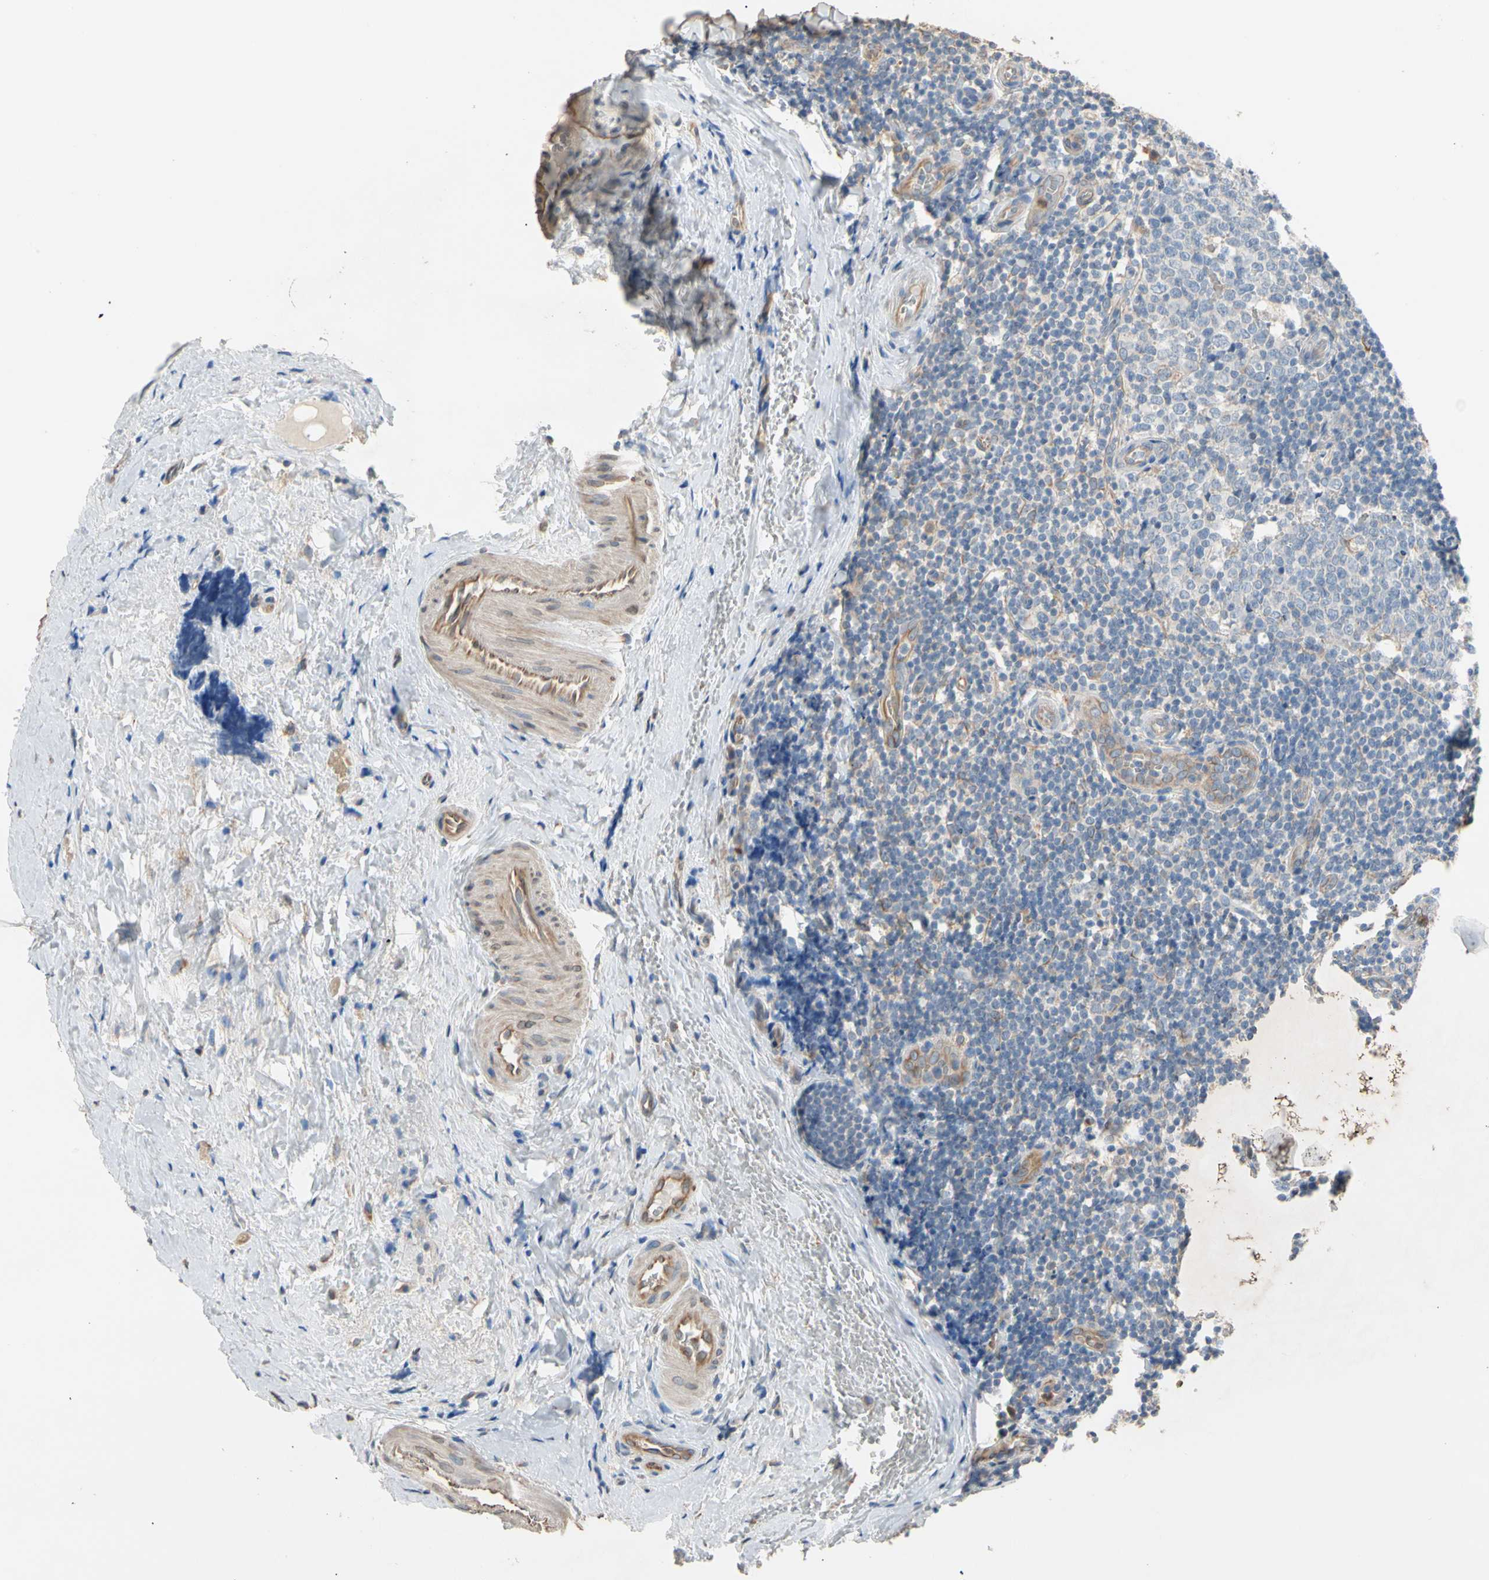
{"staining": {"intensity": "negative", "quantity": "none", "location": "none"}, "tissue": "tonsil", "cell_type": "Germinal center cells", "image_type": "normal", "snomed": [{"axis": "morphology", "description": "Normal tissue, NOS"}, {"axis": "topography", "description": "Tonsil"}], "caption": "This is an immunohistochemistry image of normal human tonsil. There is no staining in germinal center cells.", "gene": "BBOX1", "patient": {"sex": "male", "age": 31}}